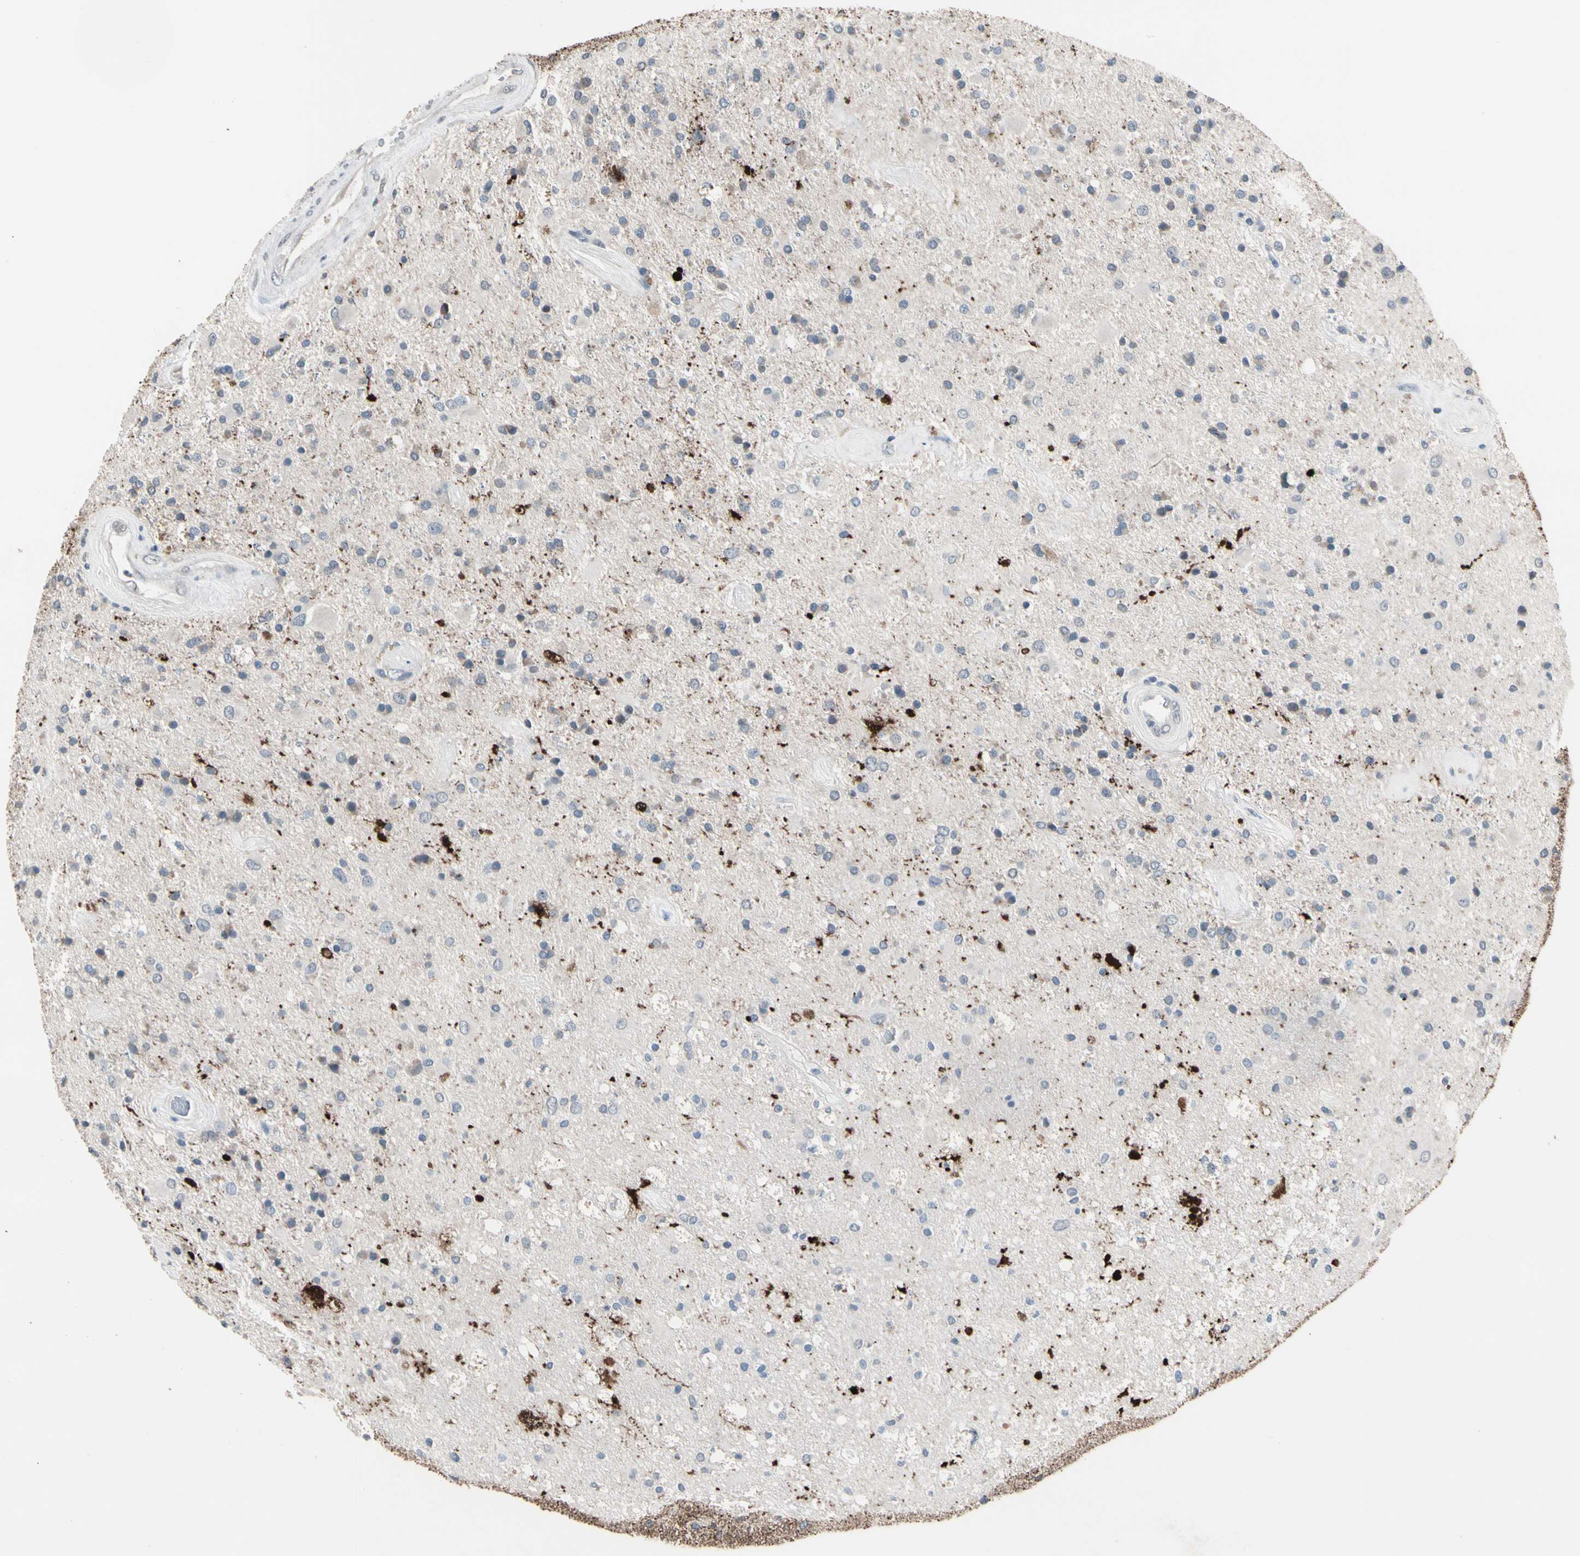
{"staining": {"intensity": "weak", "quantity": ">75%", "location": "cytoplasmic/membranous"}, "tissue": "glioma", "cell_type": "Tumor cells", "image_type": "cancer", "snomed": [{"axis": "morphology", "description": "Glioma, malignant, Low grade"}, {"axis": "topography", "description": "Brain"}], "caption": "This is a photomicrograph of IHC staining of low-grade glioma (malignant), which shows weak positivity in the cytoplasmic/membranous of tumor cells.", "gene": "SV2A", "patient": {"sex": "male", "age": 58}}